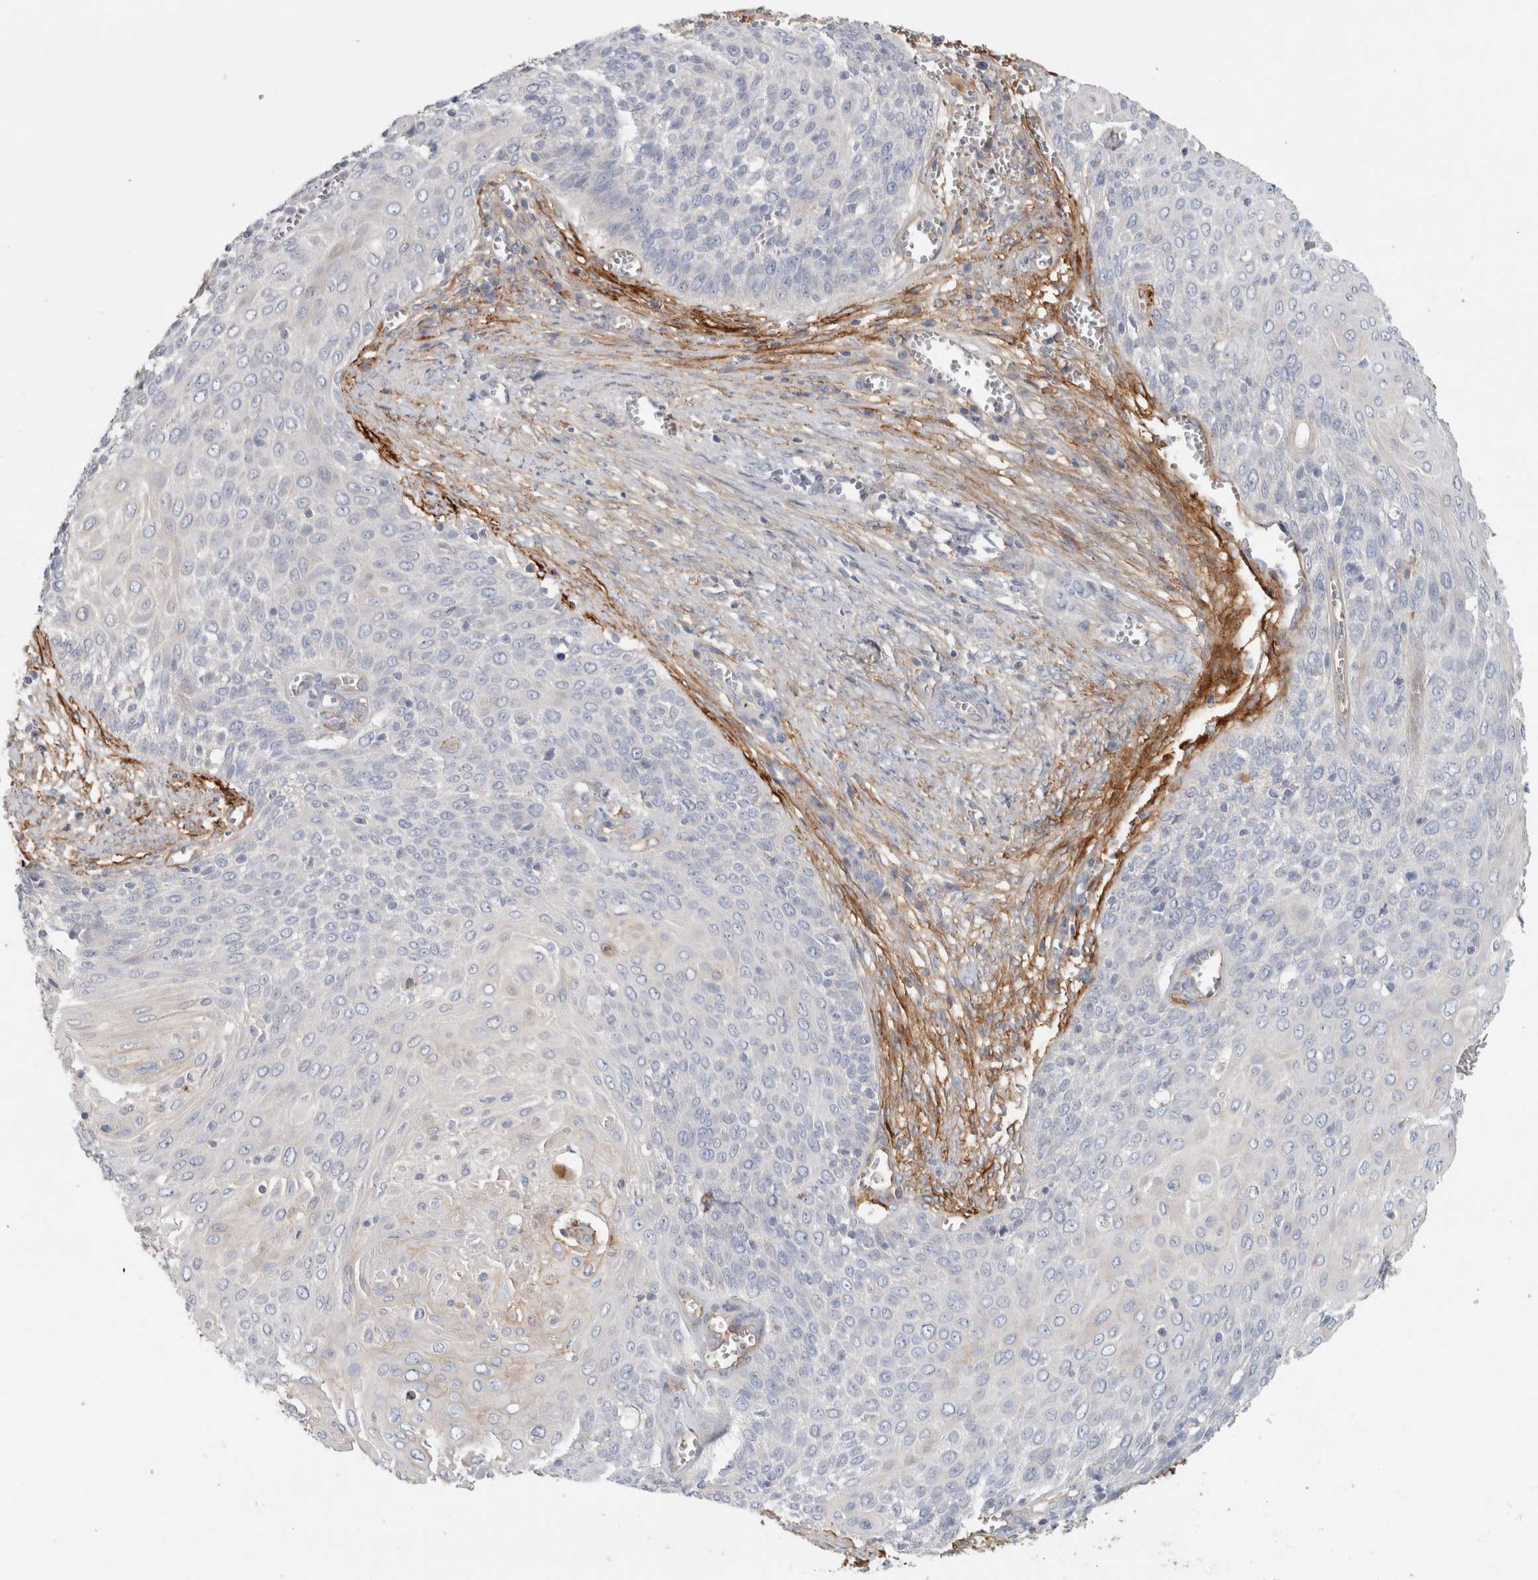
{"staining": {"intensity": "negative", "quantity": "none", "location": "none"}, "tissue": "cervical cancer", "cell_type": "Tumor cells", "image_type": "cancer", "snomed": [{"axis": "morphology", "description": "Squamous cell carcinoma, NOS"}, {"axis": "topography", "description": "Cervix"}], "caption": "This histopathology image is of cervical squamous cell carcinoma stained with immunohistochemistry (IHC) to label a protein in brown with the nuclei are counter-stained blue. There is no staining in tumor cells.", "gene": "CD55", "patient": {"sex": "female", "age": 39}}